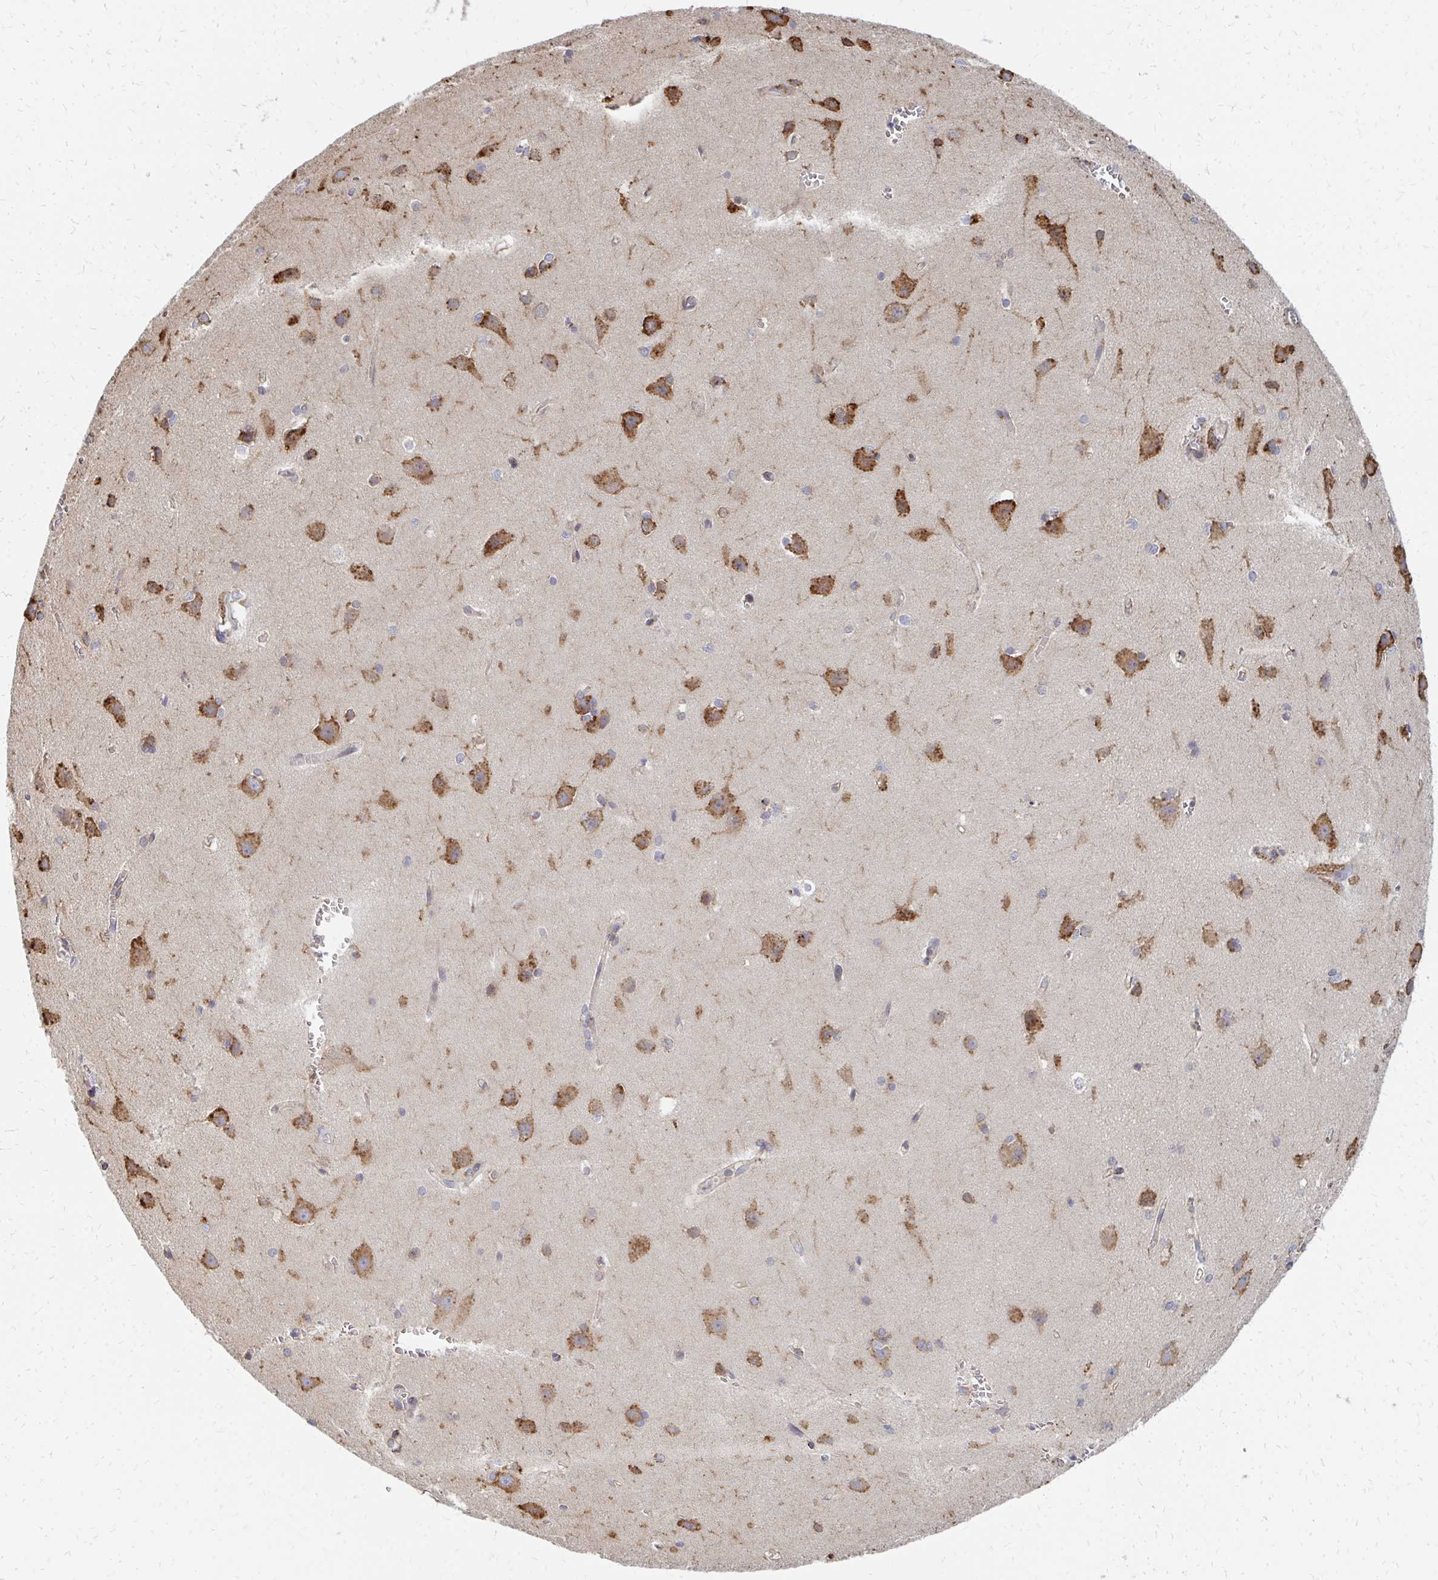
{"staining": {"intensity": "moderate", "quantity": "25%-75%", "location": "cytoplasmic/membranous"}, "tissue": "cerebral cortex", "cell_type": "Endothelial cells", "image_type": "normal", "snomed": [{"axis": "morphology", "description": "Normal tissue, NOS"}, {"axis": "topography", "description": "Cerebral cortex"}], "caption": "An image of cerebral cortex stained for a protein displays moderate cytoplasmic/membranous brown staining in endothelial cells.", "gene": "PPP1R13L", "patient": {"sex": "male", "age": 37}}